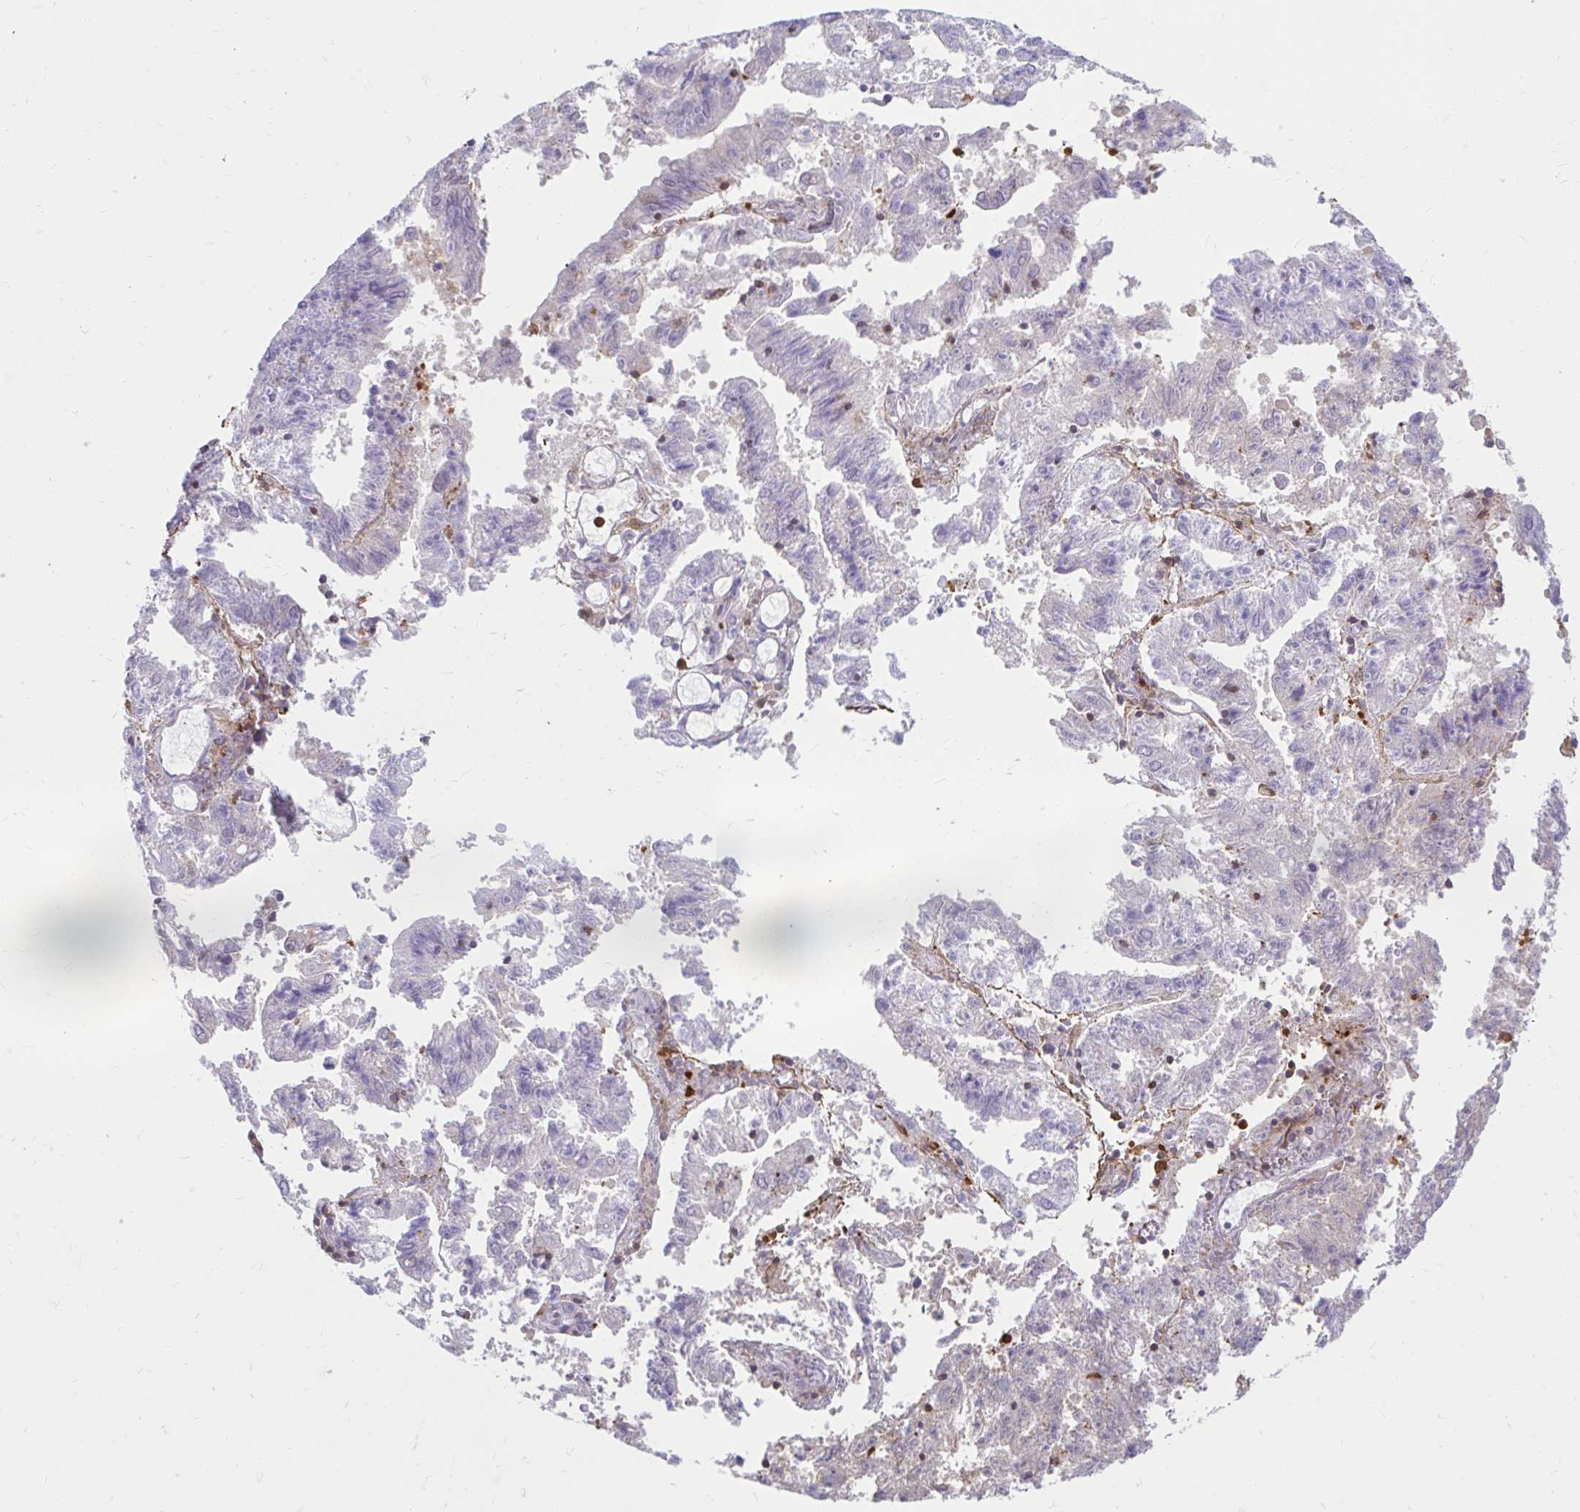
{"staining": {"intensity": "negative", "quantity": "none", "location": "none"}, "tissue": "endometrial cancer", "cell_type": "Tumor cells", "image_type": "cancer", "snomed": [{"axis": "morphology", "description": "Adenocarcinoma, NOS"}, {"axis": "topography", "description": "Endometrium"}], "caption": "Immunohistochemical staining of endometrial adenocarcinoma displays no significant staining in tumor cells.", "gene": "PYCARD", "patient": {"sex": "female", "age": 82}}